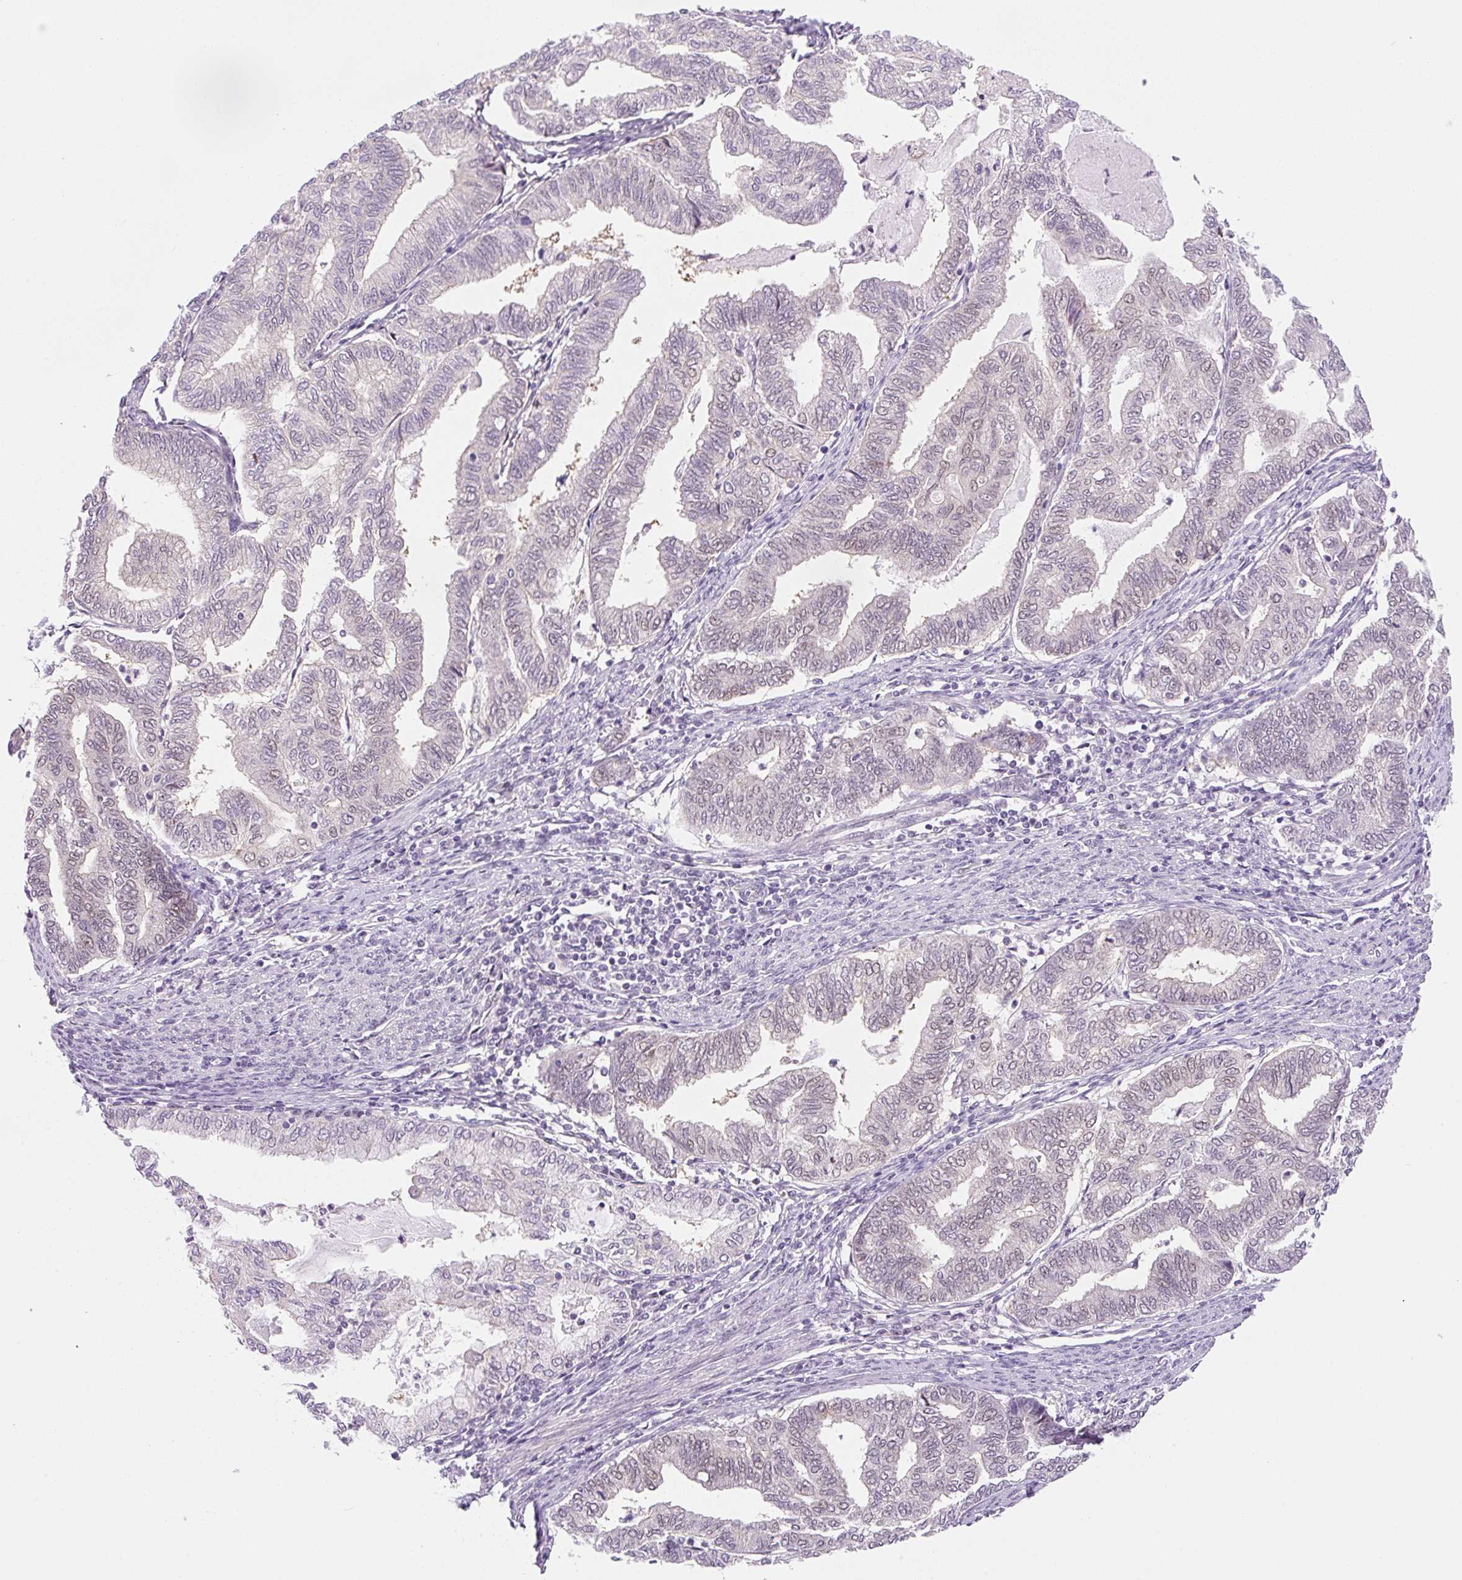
{"staining": {"intensity": "weak", "quantity": "25%-75%", "location": "cytoplasmic/membranous,nuclear"}, "tissue": "endometrial cancer", "cell_type": "Tumor cells", "image_type": "cancer", "snomed": [{"axis": "morphology", "description": "Adenocarcinoma, NOS"}, {"axis": "topography", "description": "Endometrium"}], "caption": "Immunohistochemistry (IHC) histopathology image of human endometrial cancer stained for a protein (brown), which displays low levels of weak cytoplasmic/membranous and nuclear staining in about 25%-75% of tumor cells.", "gene": "SYNE3", "patient": {"sex": "female", "age": 79}}